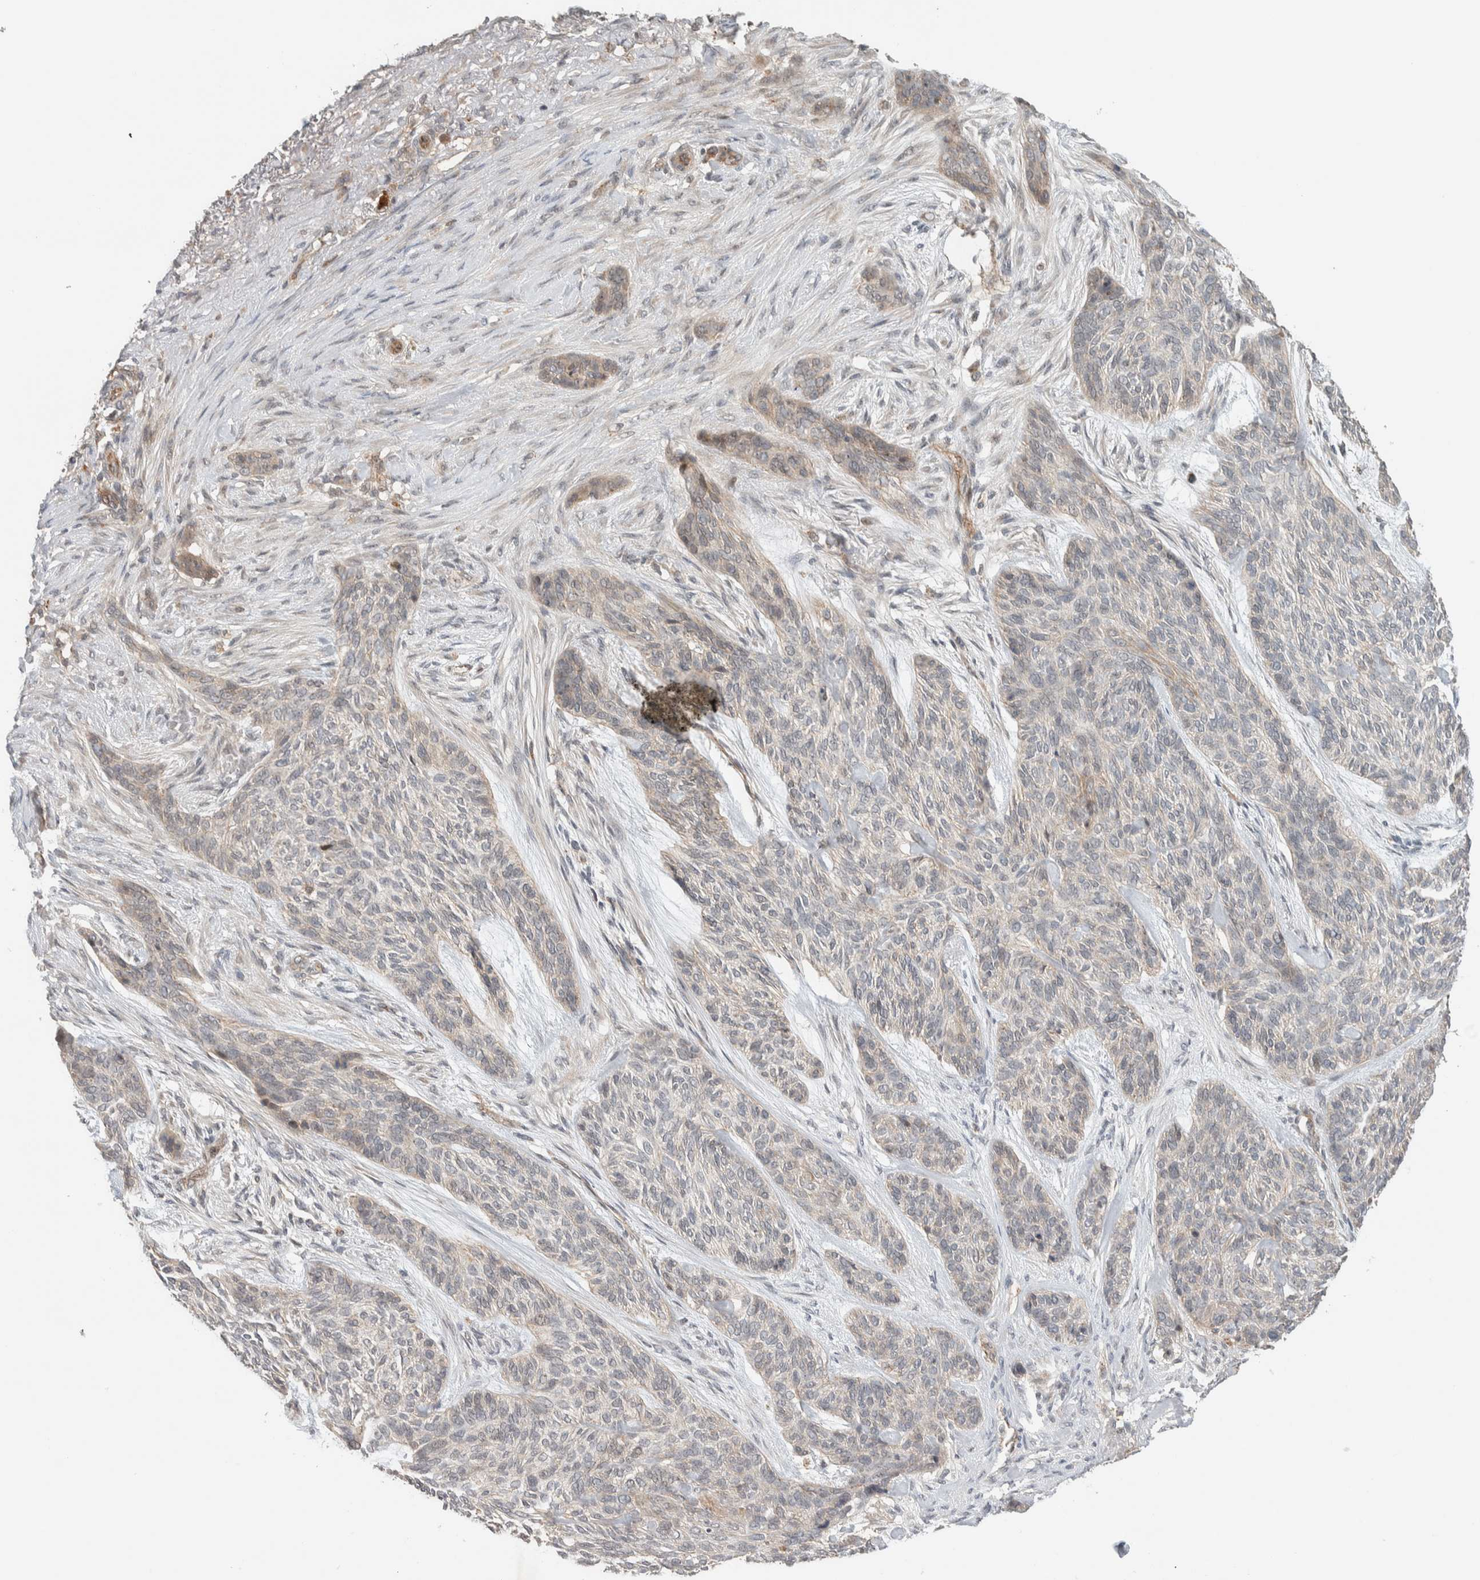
{"staining": {"intensity": "negative", "quantity": "none", "location": "none"}, "tissue": "skin cancer", "cell_type": "Tumor cells", "image_type": "cancer", "snomed": [{"axis": "morphology", "description": "Basal cell carcinoma"}, {"axis": "topography", "description": "Skin"}], "caption": "The immunohistochemistry micrograph has no significant expression in tumor cells of basal cell carcinoma (skin) tissue.", "gene": "DEPTOR", "patient": {"sex": "male", "age": 55}}